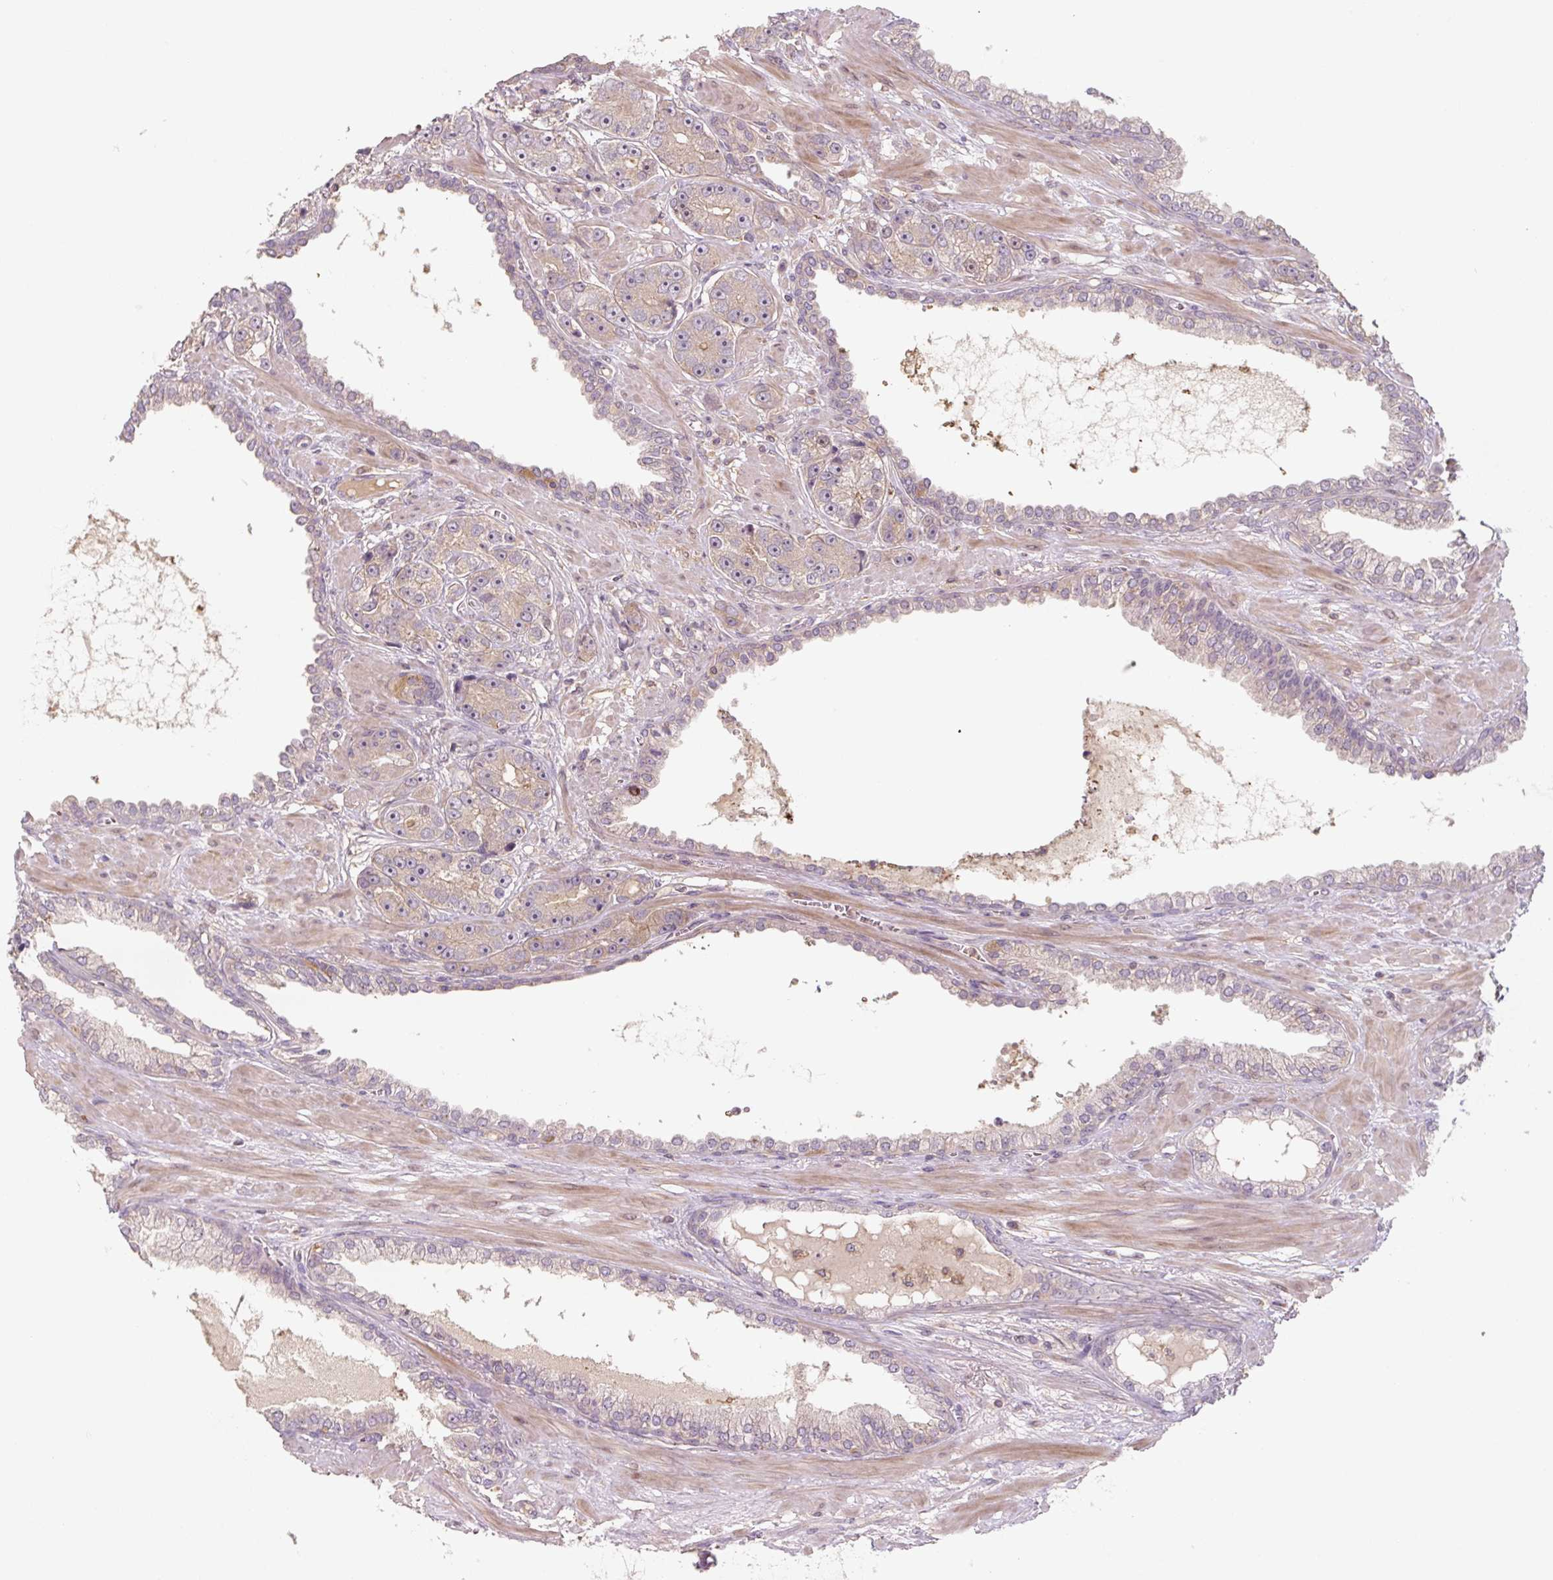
{"staining": {"intensity": "weak", "quantity": ">75%", "location": "cytoplasmic/membranous"}, "tissue": "prostate cancer", "cell_type": "Tumor cells", "image_type": "cancer", "snomed": [{"axis": "morphology", "description": "Adenocarcinoma, High grade"}, {"axis": "topography", "description": "Prostate"}], "caption": "Prostate high-grade adenocarcinoma stained with DAB immunohistochemistry shows low levels of weak cytoplasmic/membranous staining in about >75% of tumor cells.", "gene": "C2orf73", "patient": {"sex": "male", "age": 71}}